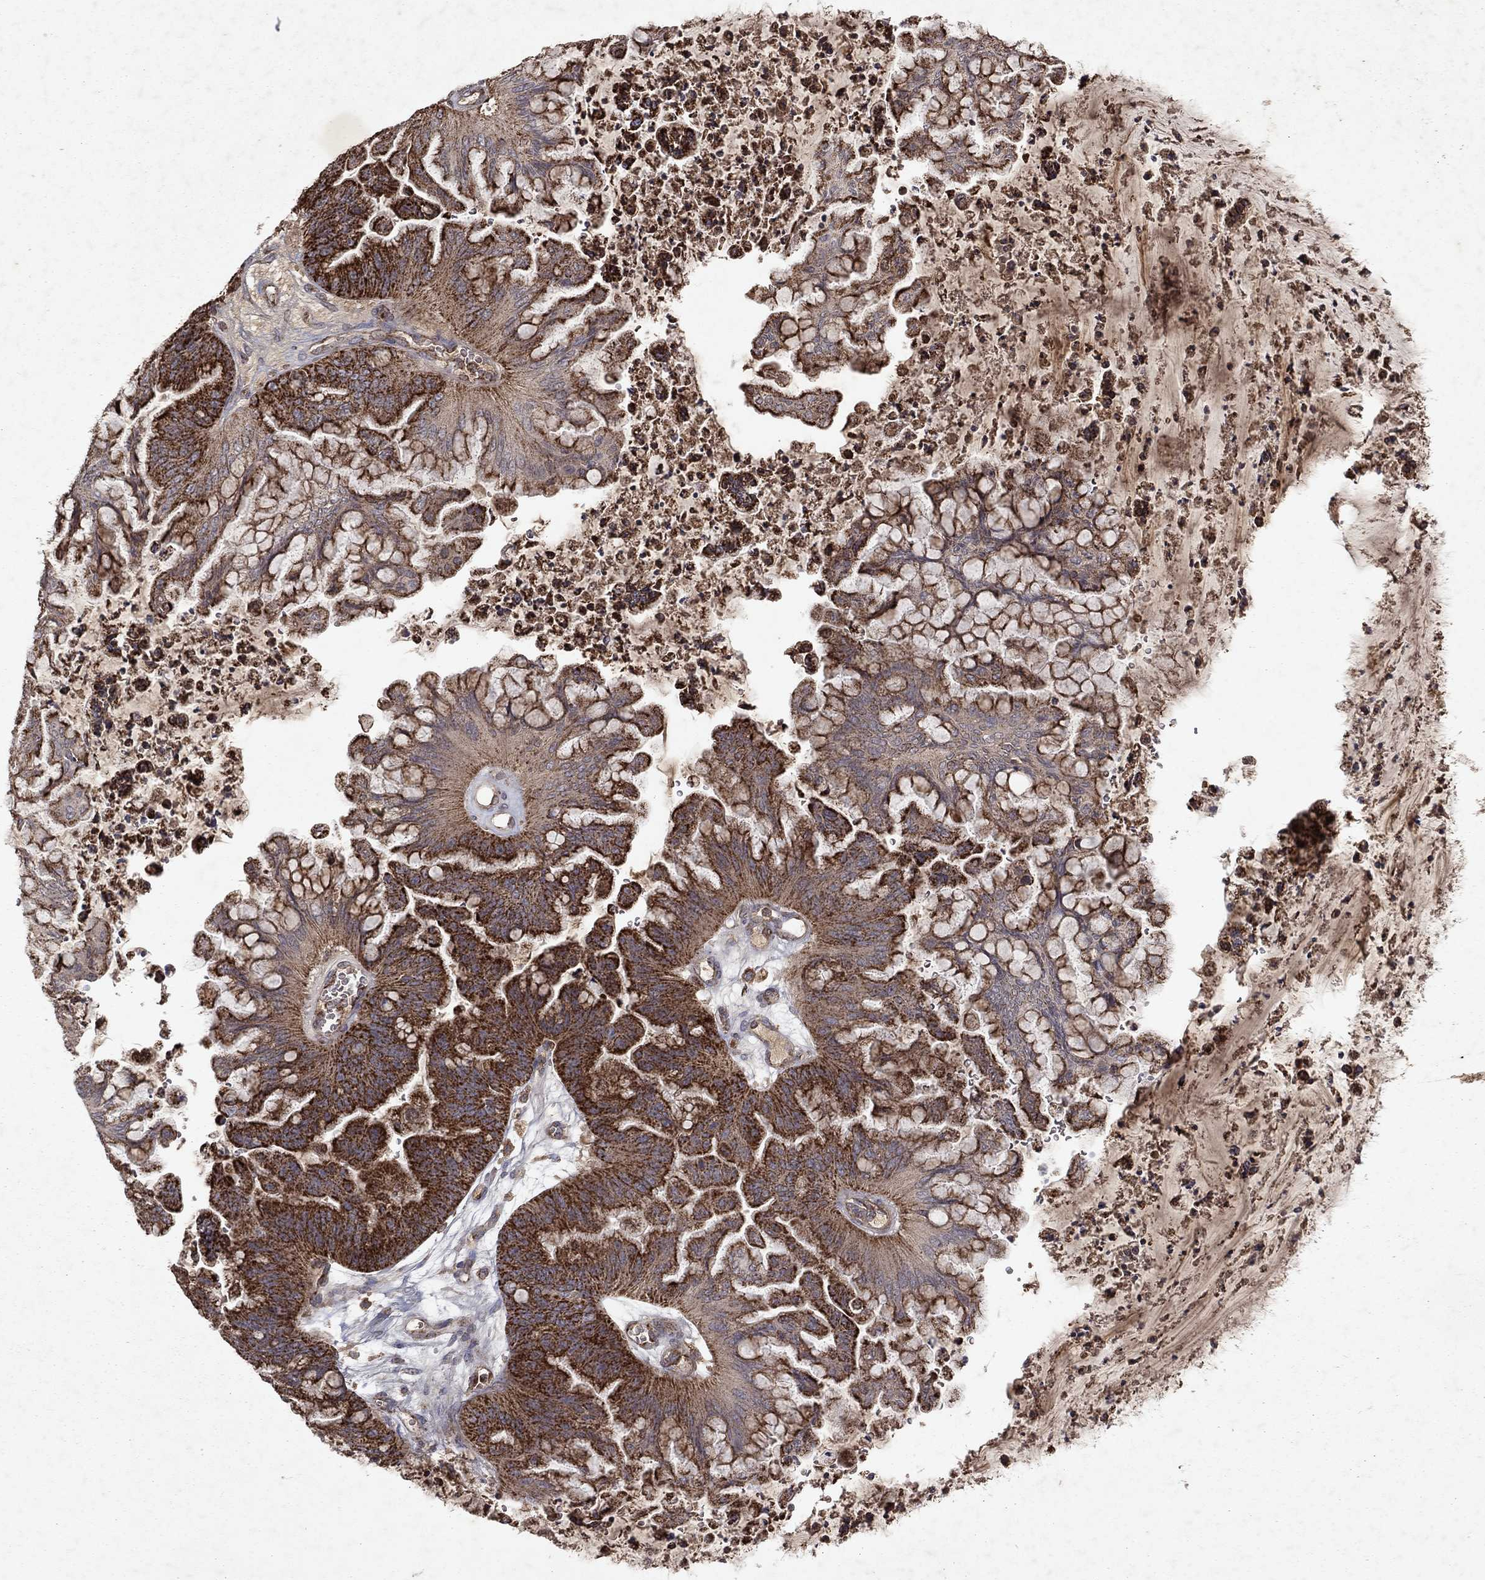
{"staining": {"intensity": "strong", "quantity": ">75%", "location": "cytoplasmic/membranous"}, "tissue": "ovarian cancer", "cell_type": "Tumor cells", "image_type": "cancer", "snomed": [{"axis": "morphology", "description": "Cystadenocarcinoma, mucinous, NOS"}, {"axis": "topography", "description": "Ovary"}], "caption": "This is a photomicrograph of IHC staining of ovarian cancer (mucinous cystadenocarcinoma), which shows strong staining in the cytoplasmic/membranous of tumor cells.", "gene": "PYROXD2", "patient": {"sex": "female", "age": 67}}